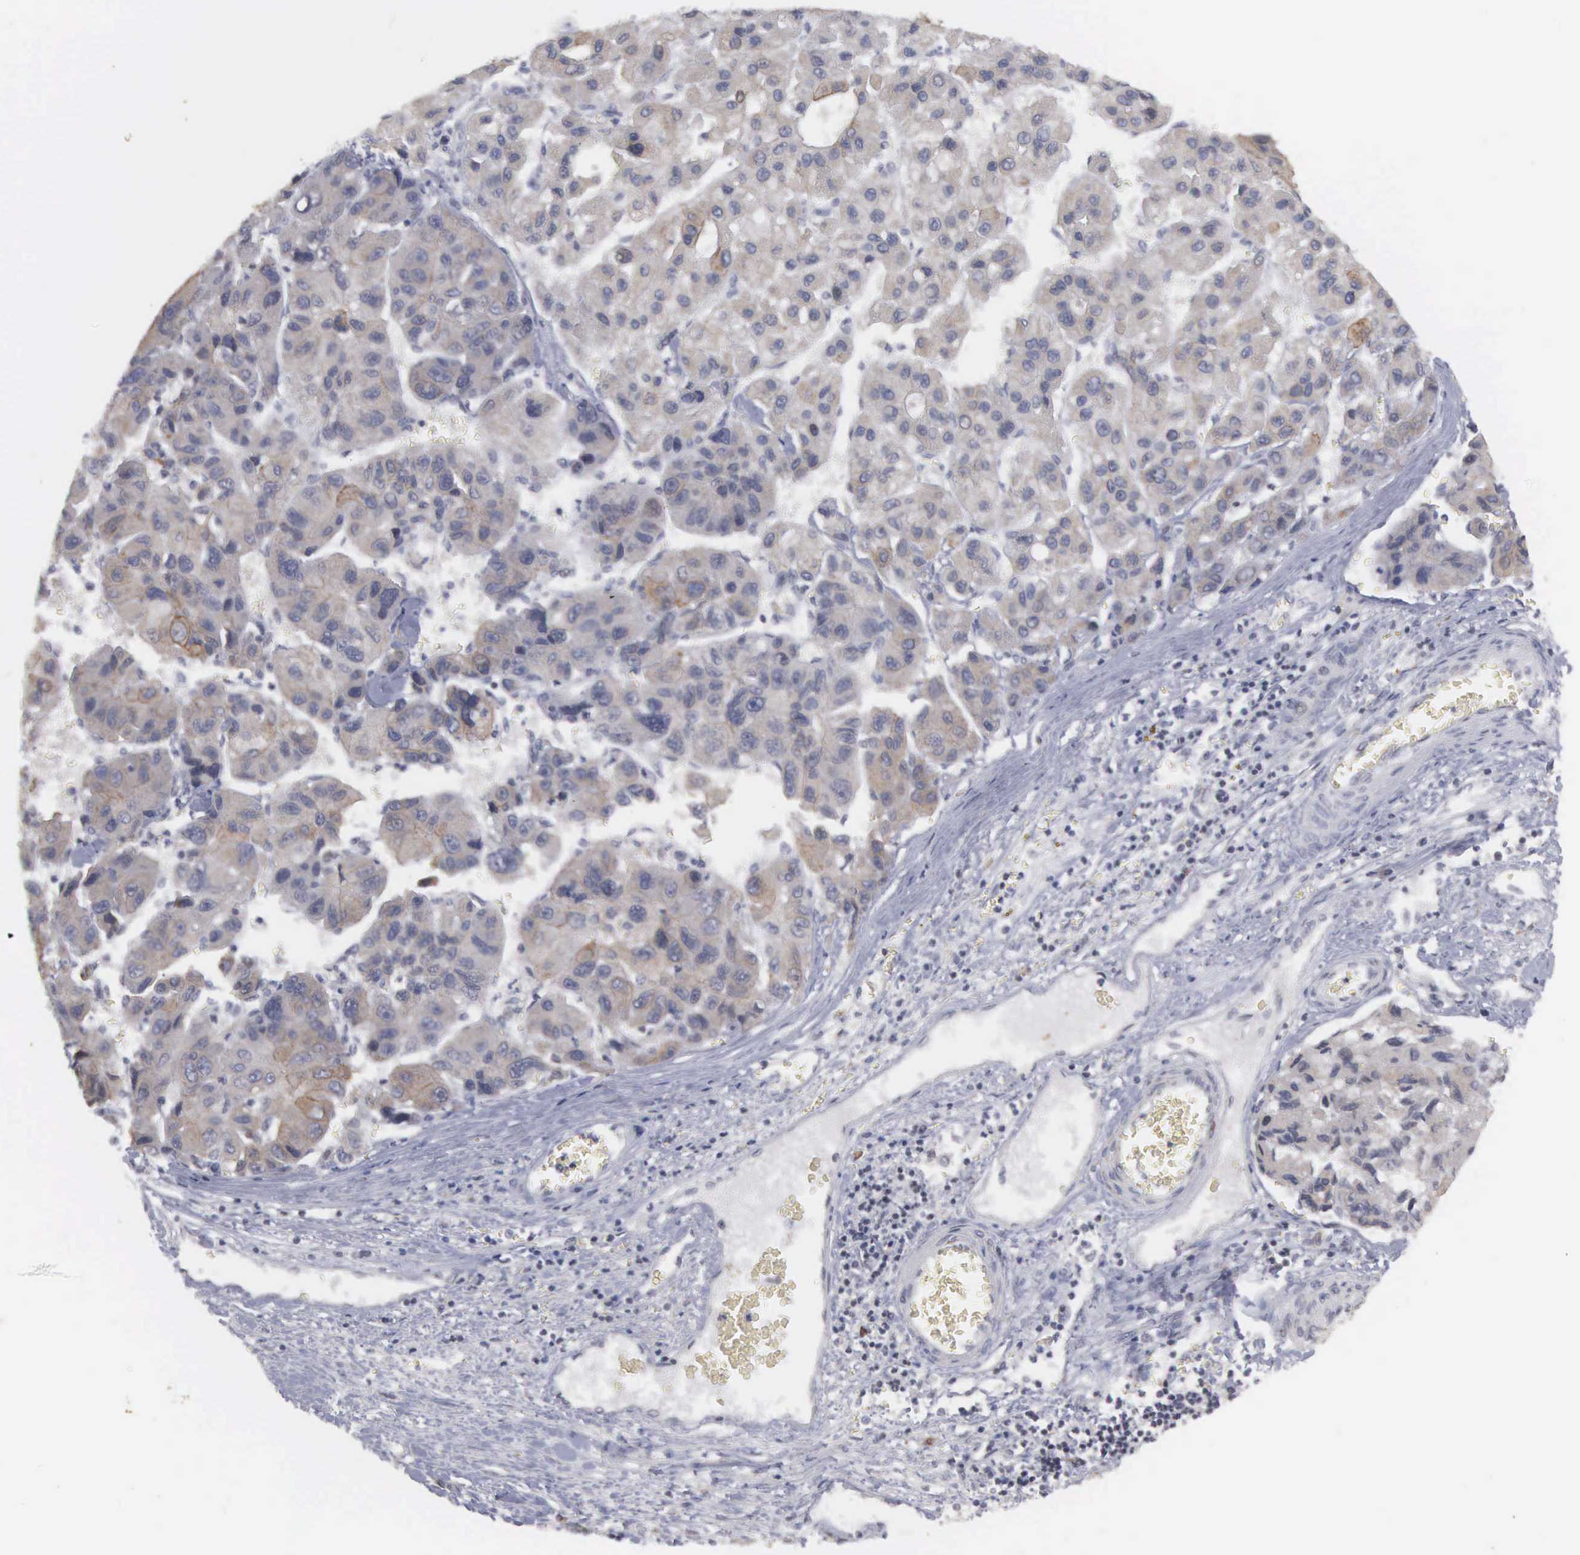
{"staining": {"intensity": "weak", "quantity": "<25%", "location": "cytoplasmic/membranous"}, "tissue": "liver cancer", "cell_type": "Tumor cells", "image_type": "cancer", "snomed": [{"axis": "morphology", "description": "Carcinoma, Hepatocellular, NOS"}, {"axis": "topography", "description": "Liver"}], "caption": "Immunohistochemical staining of human hepatocellular carcinoma (liver) displays no significant positivity in tumor cells. (DAB immunohistochemistry with hematoxylin counter stain).", "gene": "WDR89", "patient": {"sex": "male", "age": 64}}